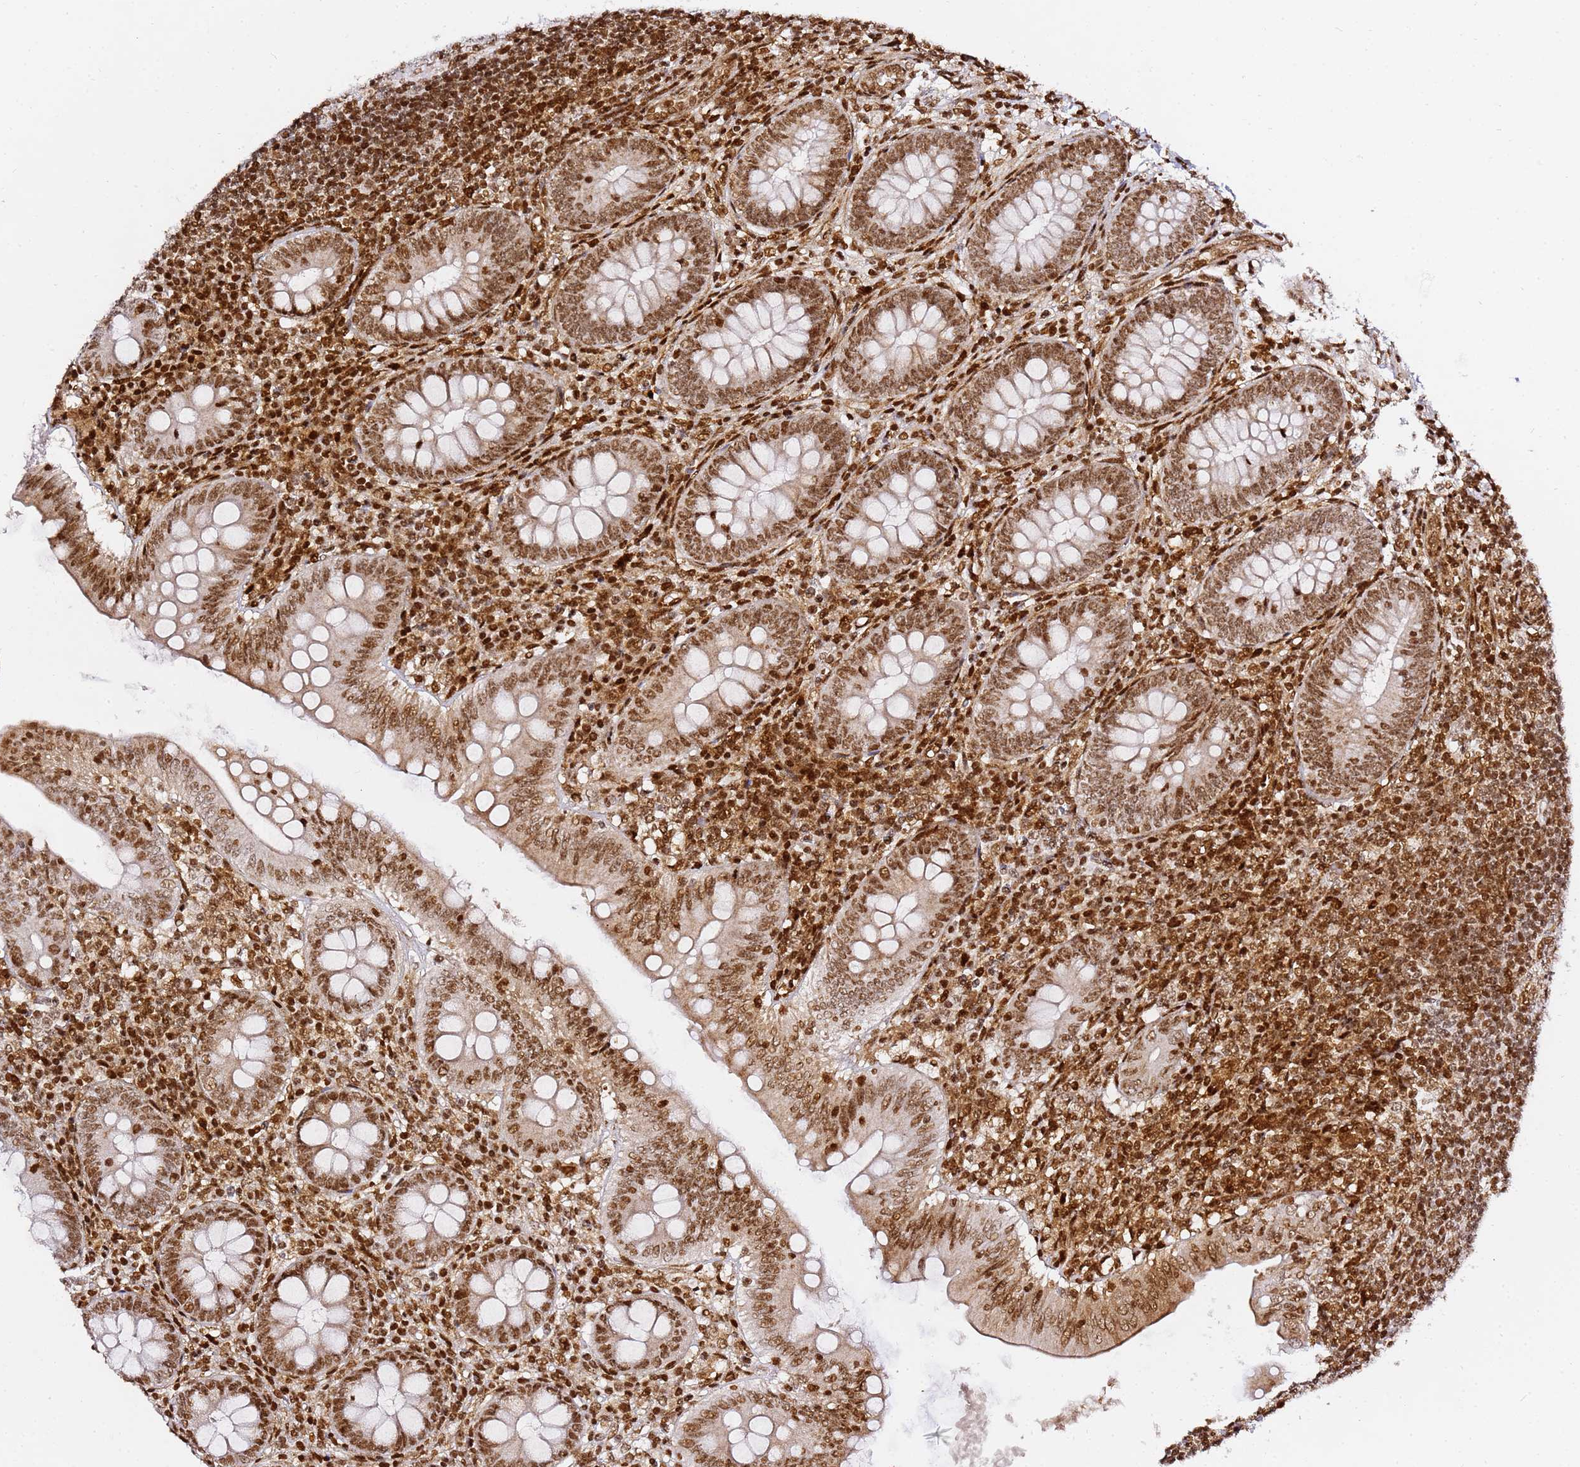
{"staining": {"intensity": "moderate", "quantity": ">75%", "location": "nuclear"}, "tissue": "appendix", "cell_type": "Glandular cells", "image_type": "normal", "snomed": [{"axis": "morphology", "description": "Normal tissue, NOS"}, {"axis": "topography", "description": "Appendix"}], "caption": "The photomicrograph demonstrates staining of benign appendix, revealing moderate nuclear protein expression (brown color) within glandular cells. The protein is stained brown, and the nuclei are stained in blue (DAB IHC with brightfield microscopy, high magnification).", "gene": "GBP2", "patient": {"sex": "male", "age": 14}}